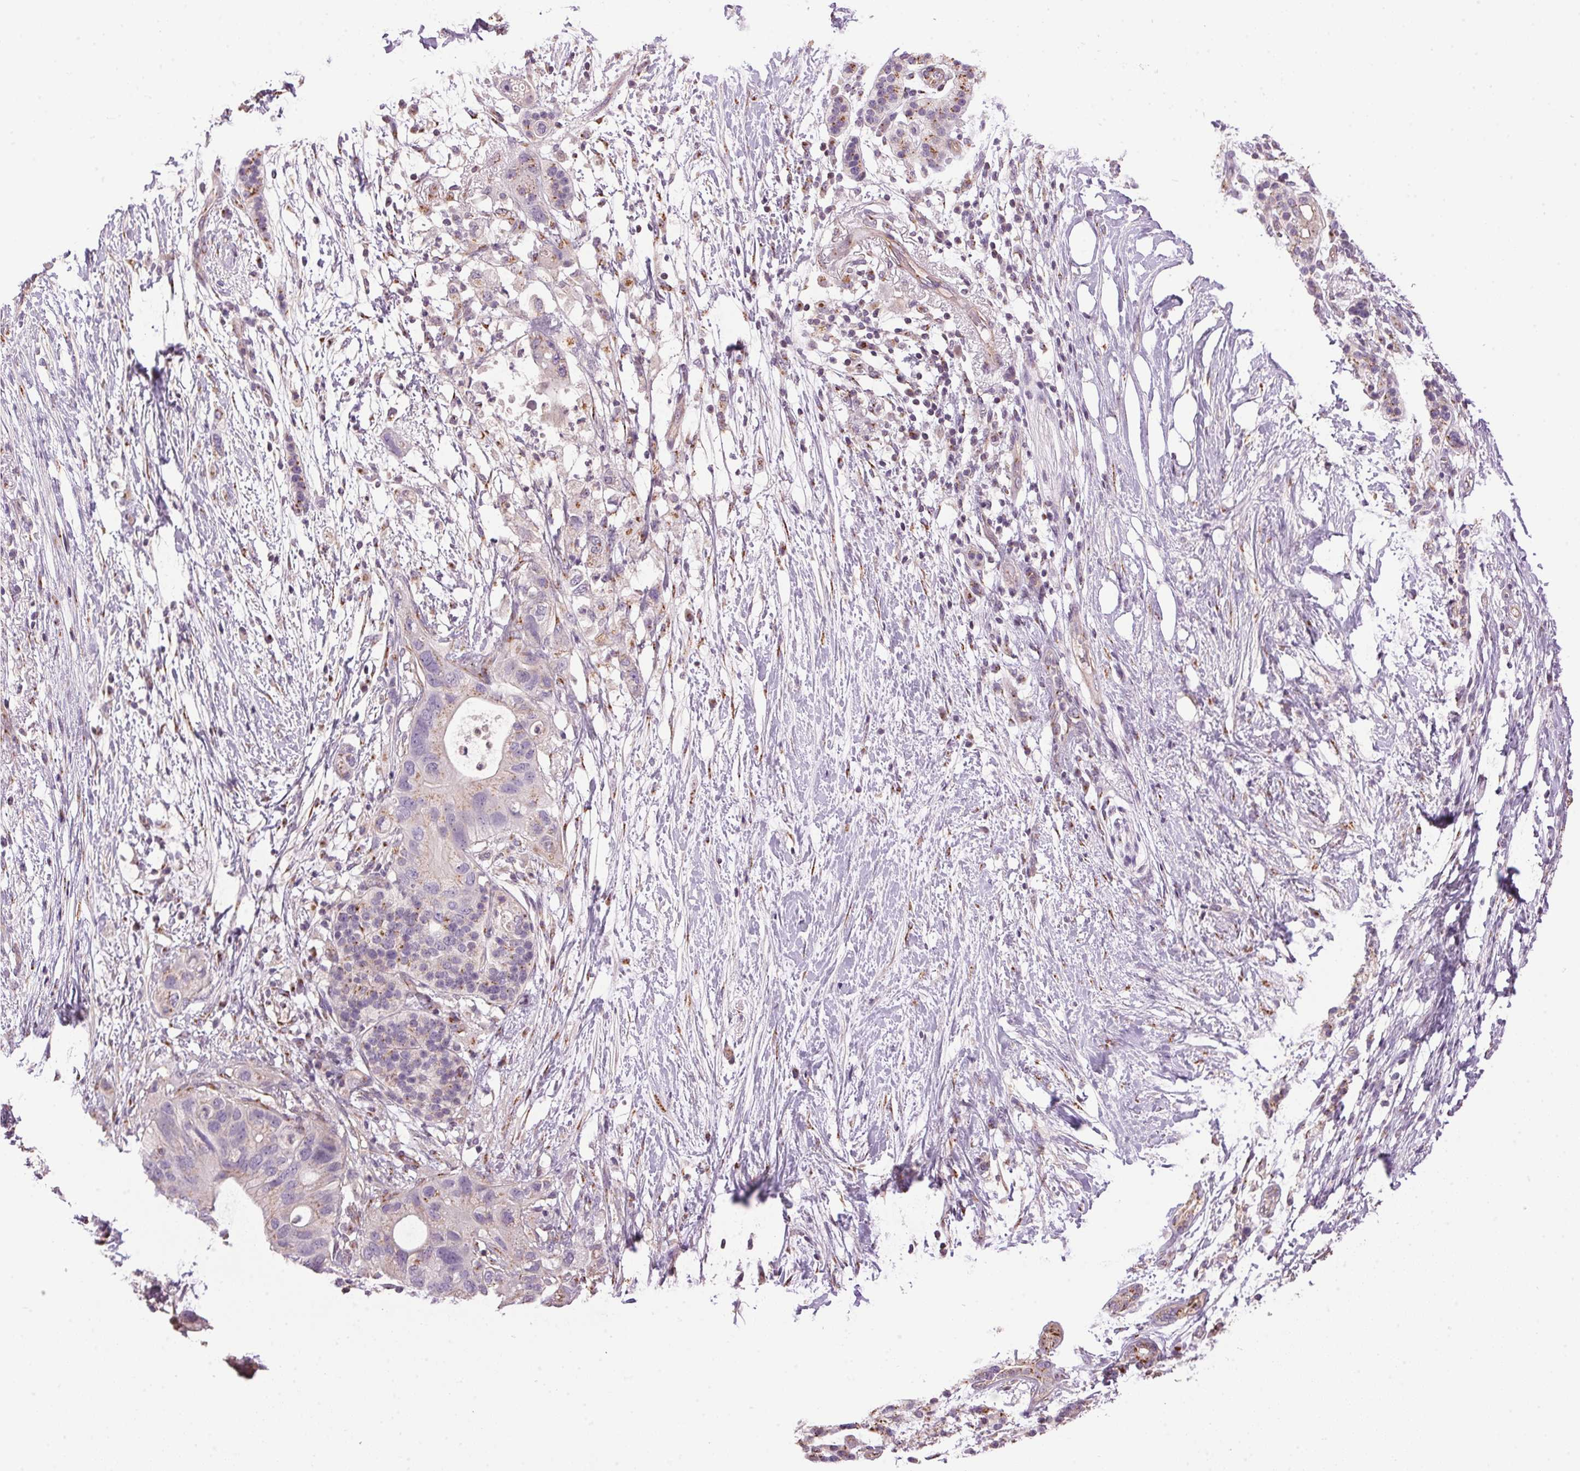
{"staining": {"intensity": "moderate", "quantity": "<25%", "location": "cytoplasmic/membranous"}, "tissue": "pancreatic cancer", "cell_type": "Tumor cells", "image_type": "cancer", "snomed": [{"axis": "morphology", "description": "Adenocarcinoma, NOS"}, {"axis": "topography", "description": "Pancreas"}], "caption": "About <25% of tumor cells in human adenocarcinoma (pancreatic) reveal moderate cytoplasmic/membranous protein expression as visualized by brown immunohistochemical staining.", "gene": "GOLPH3", "patient": {"sex": "female", "age": 72}}